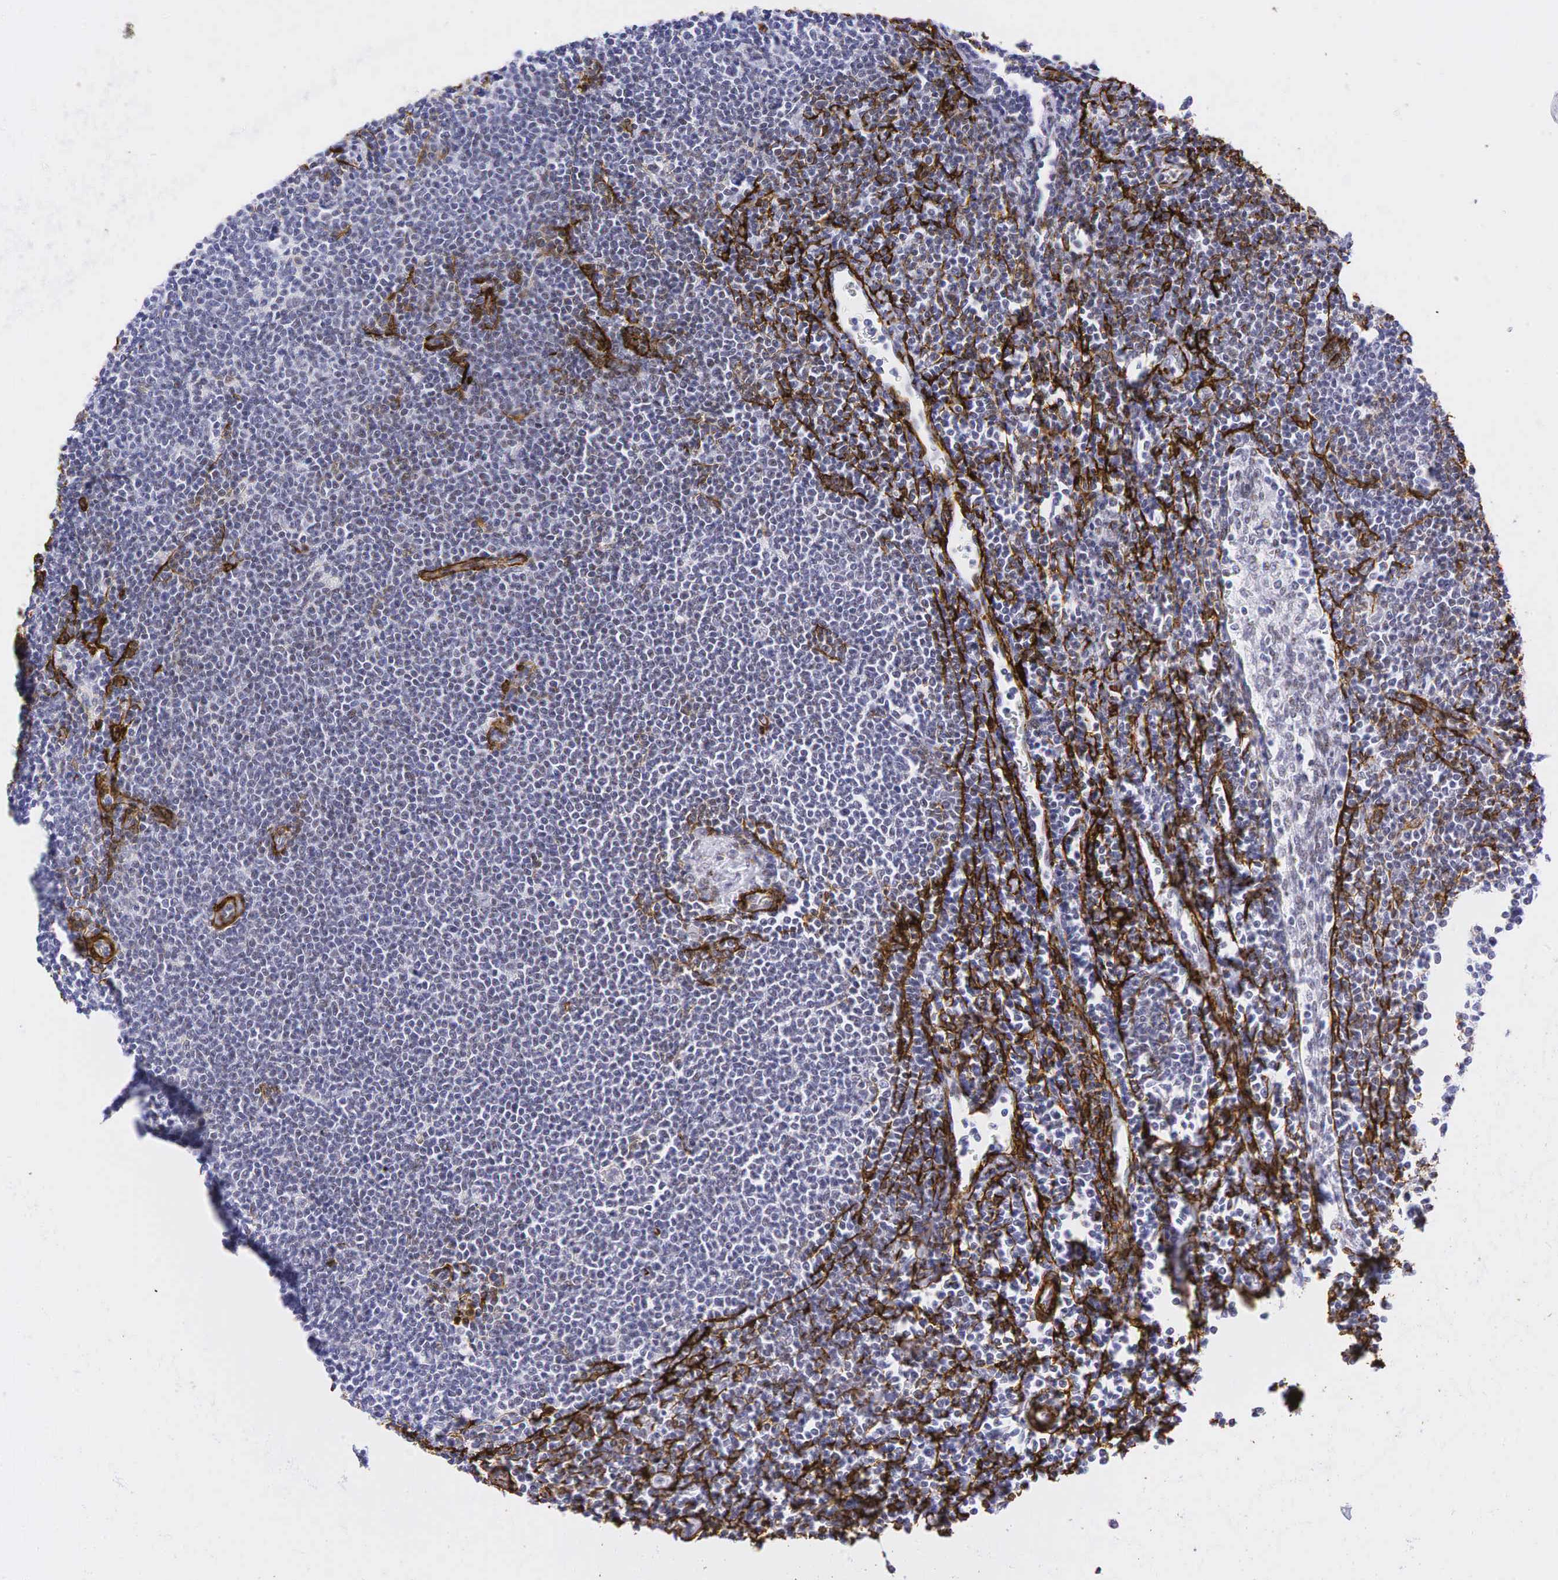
{"staining": {"intensity": "negative", "quantity": "none", "location": "none"}, "tissue": "lymphoma", "cell_type": "Tumor cells", "image_type": "cancer", "snomed": [{"axis": "morphology", "description": "Malignant lymphoma, non-Hodgkin's type, Low grade"}, {"axis": "topography", "description": "Lymph node"}], "caption": "An IHC photomicrograph of low-grade malignant lymphoma, non-Hodgkin's type is shown. There is no staining in tumor cells of low-grade malignant lymphoma, non-Hodgkin's type.", "gene": "ACTA2", "patient": {"sex": "male", "age": 65}}